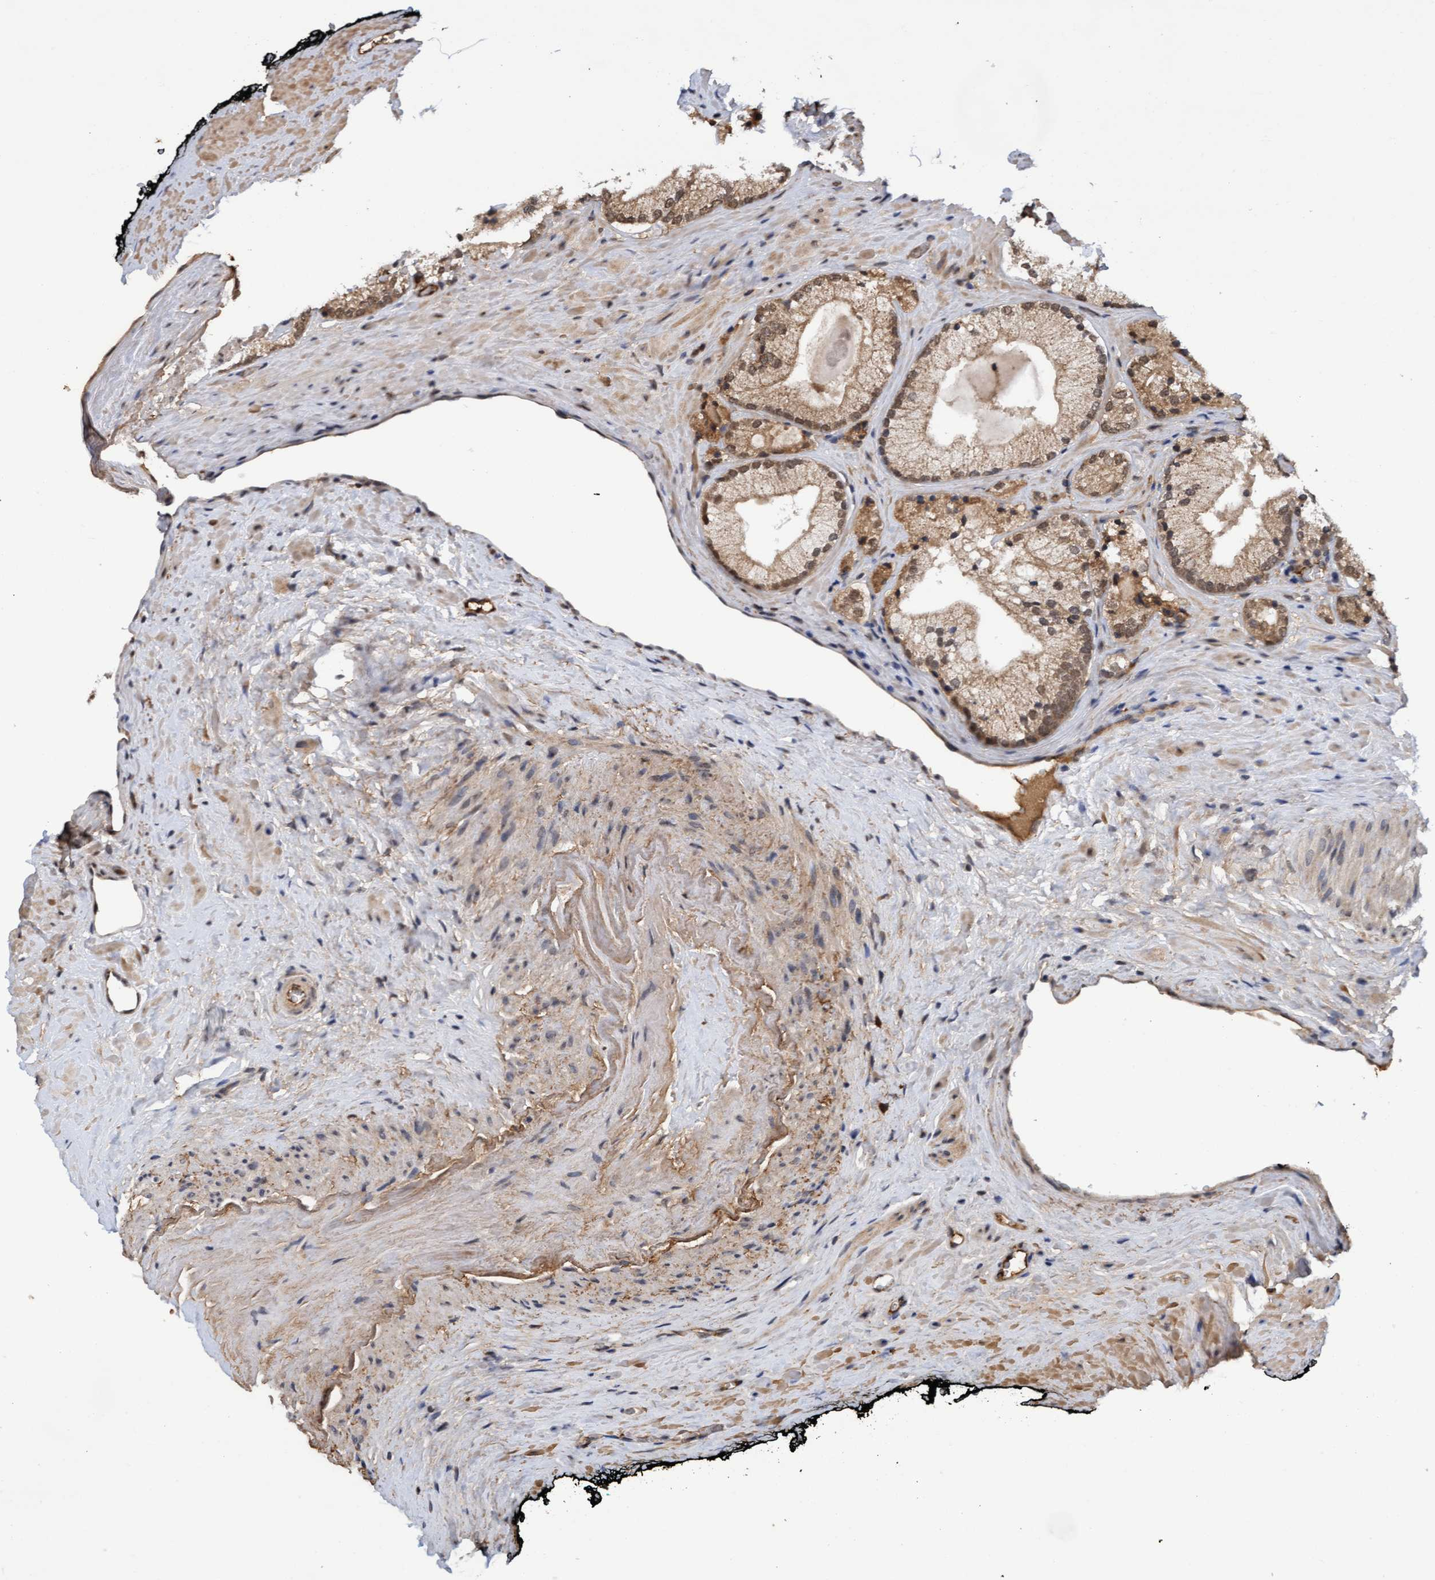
{"staining": {"intensity": "weak", "quantity": ">75%", "location": "cytoplasmic/membranous,nuclear"}, "tissue": "prostate cancer", "cell_type": "Tumor cells", "image_type": "cancer", "snomed": [{"axis": "morphology", "description": "Adenocarcinoma, Low grade"}, {"axis": "topography", "description": "Prostate"}], "caption": "IHC of human prostate cancer demonstrates low levels of weak cytoplasmic/membranous and nuclear positivity in approximately >75% of tumor cells. IHC stains the protein of interest in brown and the nuclei are stained blue.", "gene": "WASF1", "patient": {"sex": "male", "age": 65}}